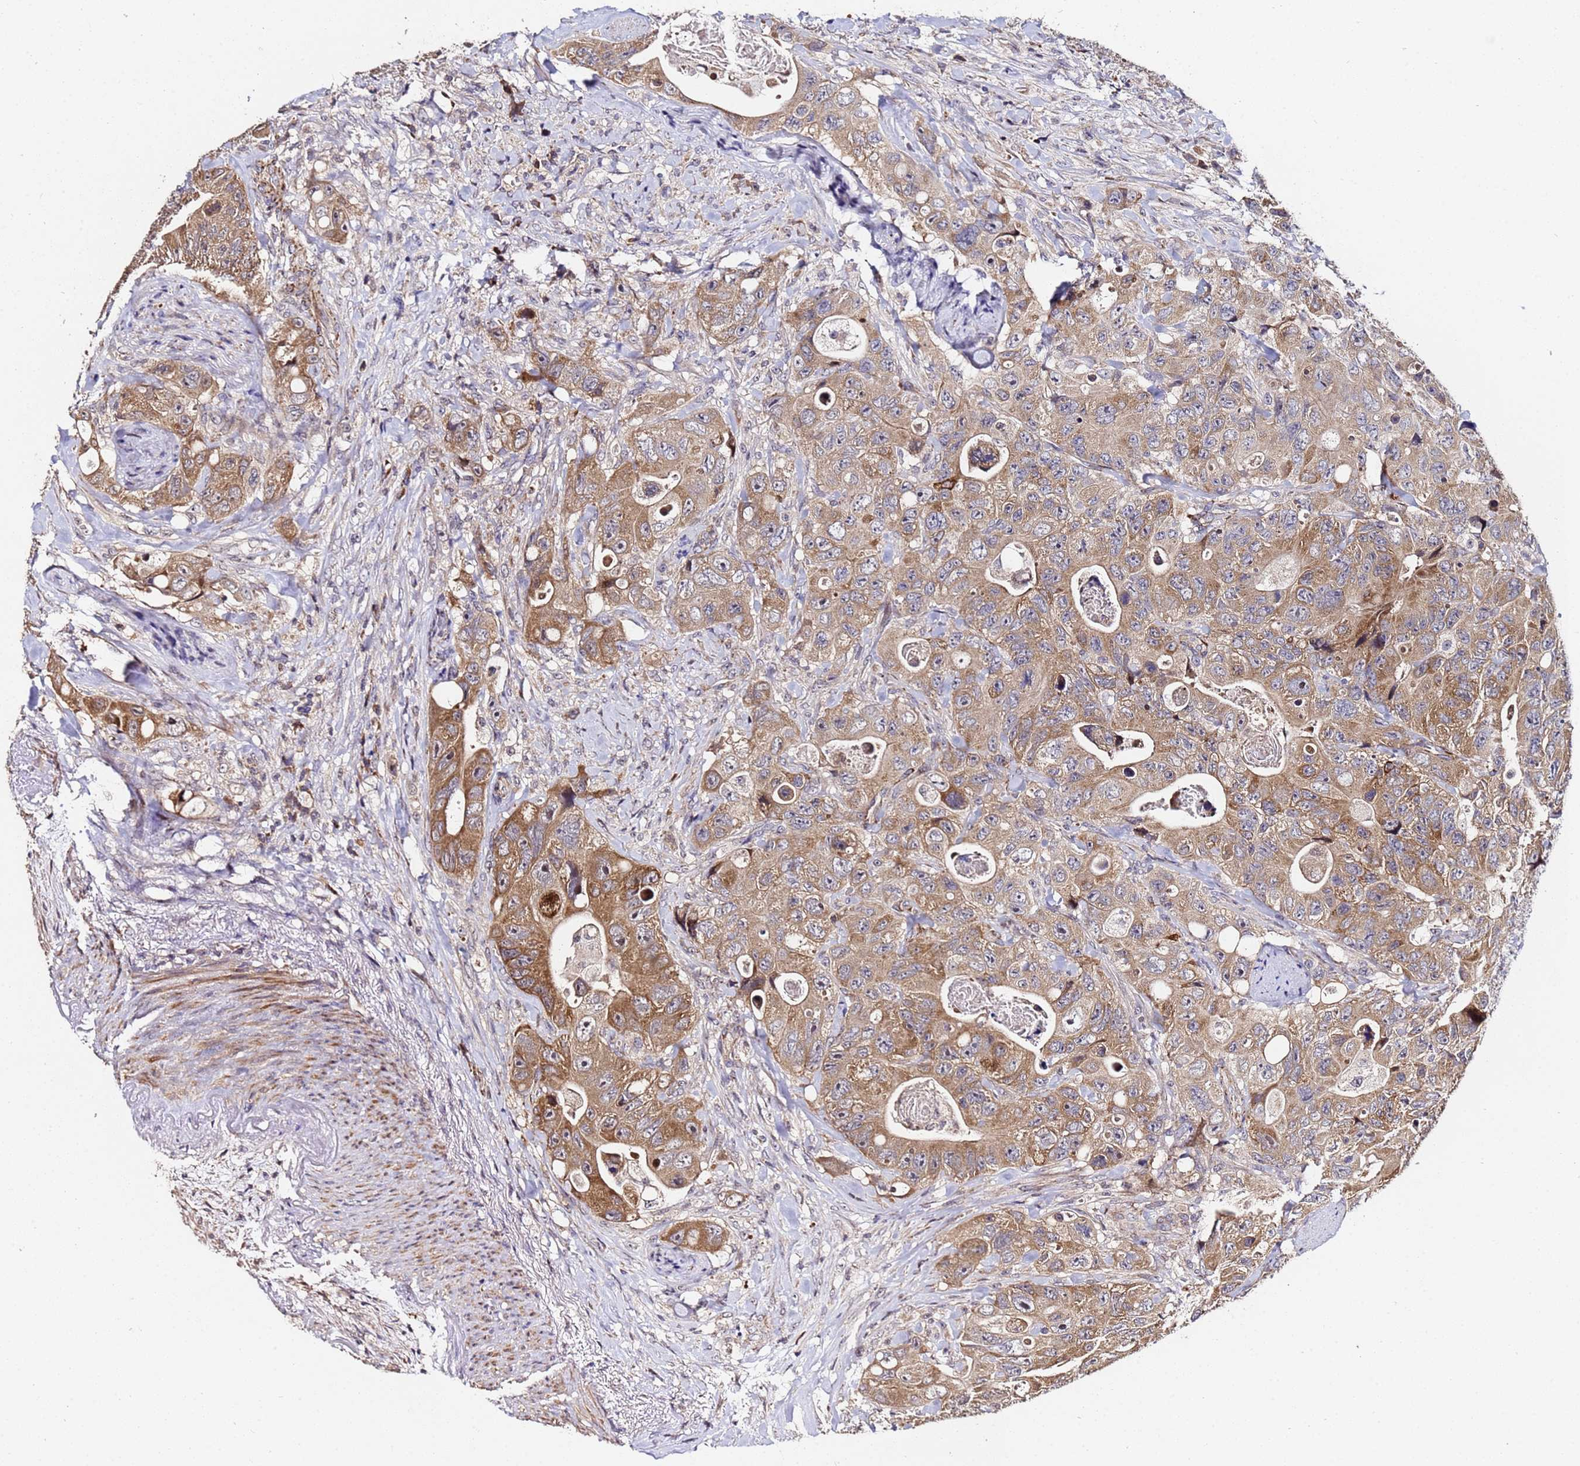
{"staining": {"intensity": "moderate", "quantity": ">75%", "location": "cytoplasmic/membranous"}, "tissue": "colorectal cancer", "cell_type": "Tumor cells", "image_type": "cancer", "snomed": [{"axis": "morphology", "description": "Adenocarcinoma, NOS"}, {"axis": "topography", "description": "Colon"}], "caption": "This is a photomicrograph of immunohistochemistry staining of adenocarcinoma (colorectal), which shows moderate expression in the cytoplasmic/membranous of tumor cells.", "gene": "WNK4", "patient": {"sex": "female", "age": 46}}